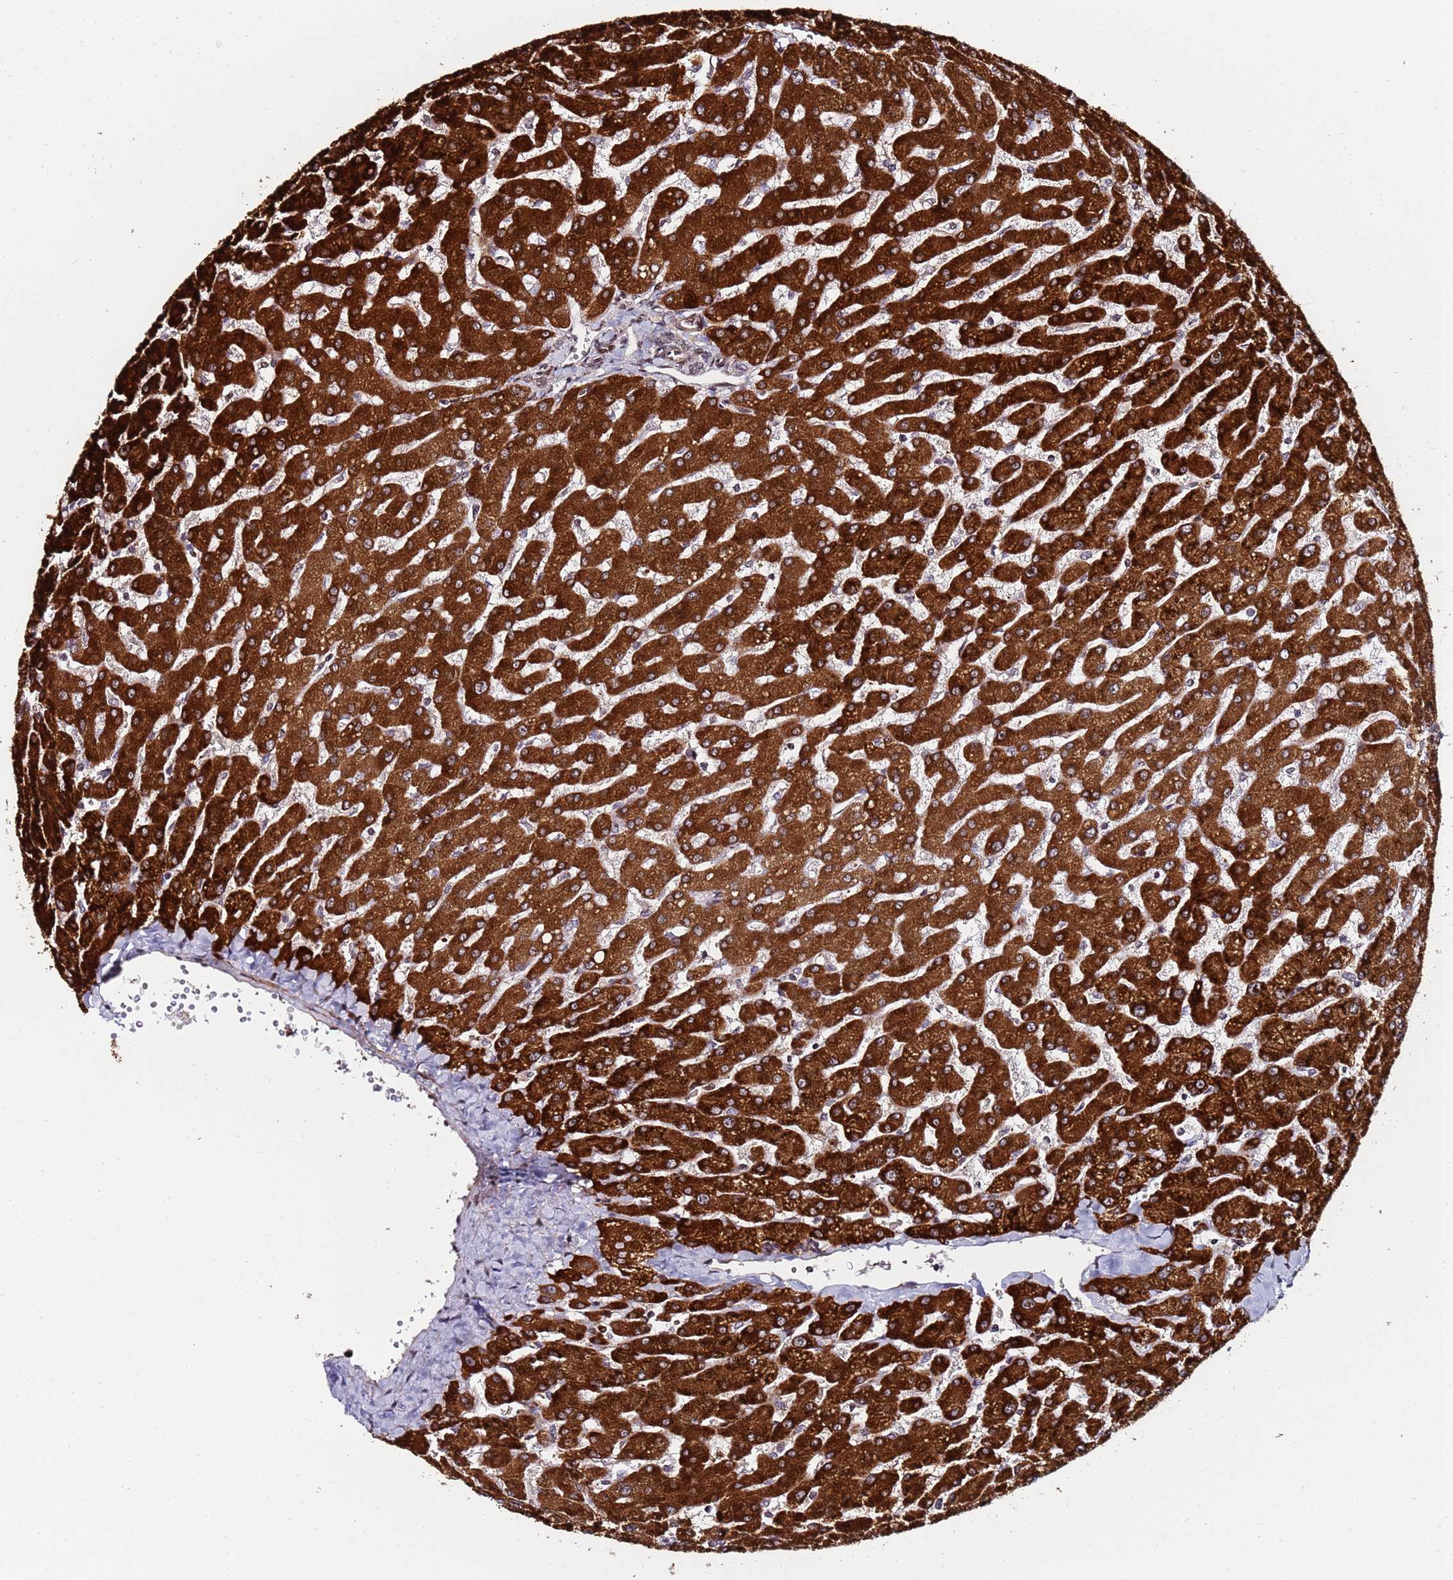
{"staining": {"intensity": "weak", "quantity": "25%-75%", "location": "cytoplasmic/membranous,nuclear"}, "tissue": "liver", "cell_type": "Cholangiocytes", "image_type": "normal", "snomed": [{"axis": "morphology", "description": "Normal tissue, NOS"}, {"axis": "topography", "description": "Liver"}], "caption": "Immunohistochemistry (IHC) image of benign human liver stained for a protein (brown), which demonstrates low levels of weak cytoplasmic/membranous,nuclear positivity in approximately 25%-75% of cholangiocytes.", "gene": "PPM1H", "patient": {"sex": "male", "age": 55}}